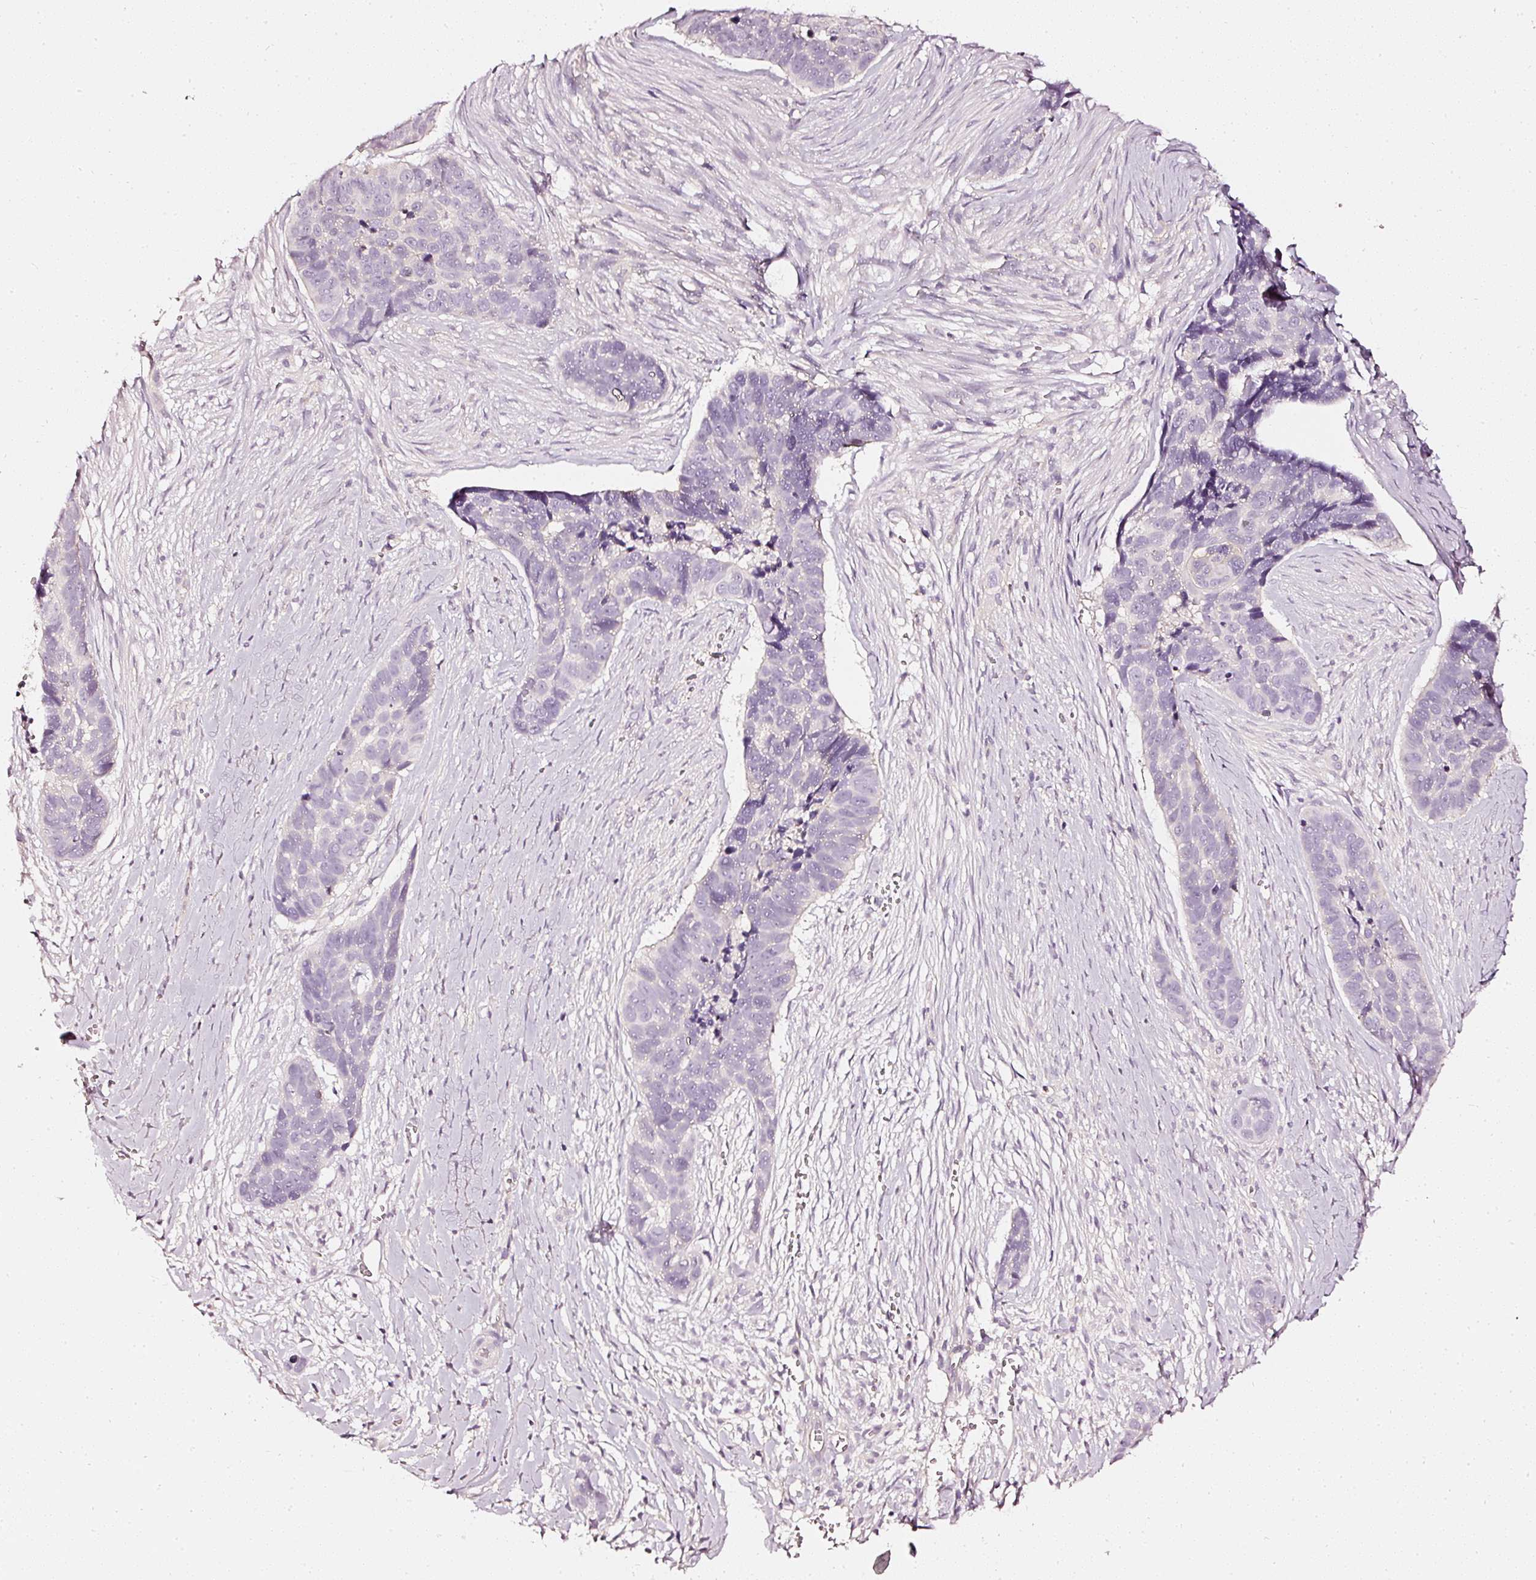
{"staining": {"intensity": "negative", "quantity": "none", "location": "none"}, "tissue": "skin cancer", "cell_type": "Tumor cells", "image_type": "cancer", "snomed": [{"axis": "morphology", "description": "Basal cell carcinoma"}, {"axis": "topography", "description": "Skin"}], "caption": "Histopathology image shows no protein expression in tumor cells of skin cancer tissue.", "gene": "CNP", "patient": {"sex": "female", "age": 82}}